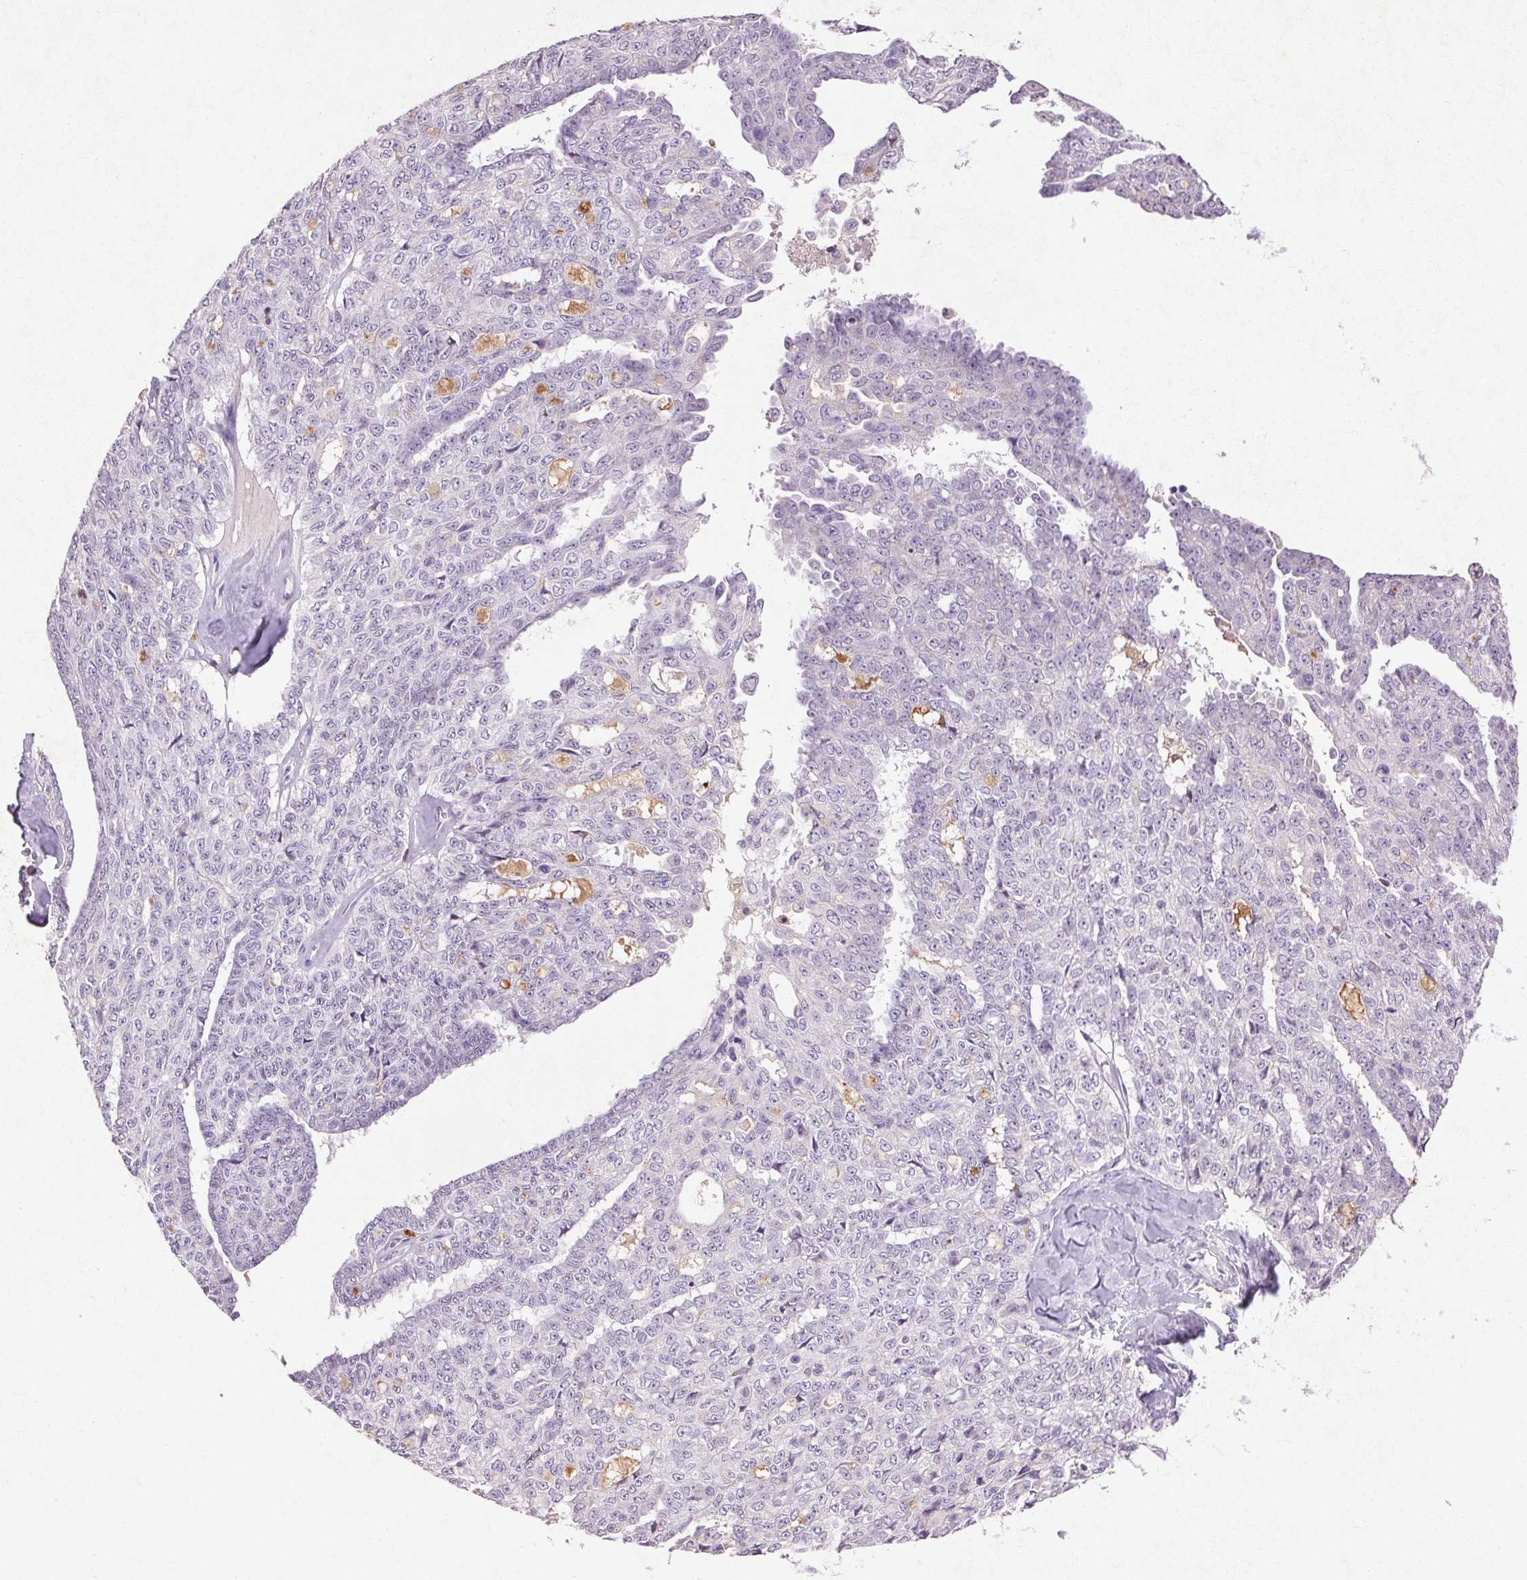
{"staining": {"intensity": "negative", "quantity": "none", "location": "none"}, "tissue": "ovarian cancer", "cell_type": "Tumor cells", "image_type": "cancer", "snomed": [{"axis": "morphology", "description": "Cystadenocarcinoma, serous, NOS"}, {"axis": "topography", "description": "Ovary"}], "caption": "This is an IHC photomicrograph of ovarian serous cystadenocarcinoma. There is no positivity in tumor cells.", "gene": "FNDC7", "patient": {"sex": "female", "age": 71}}